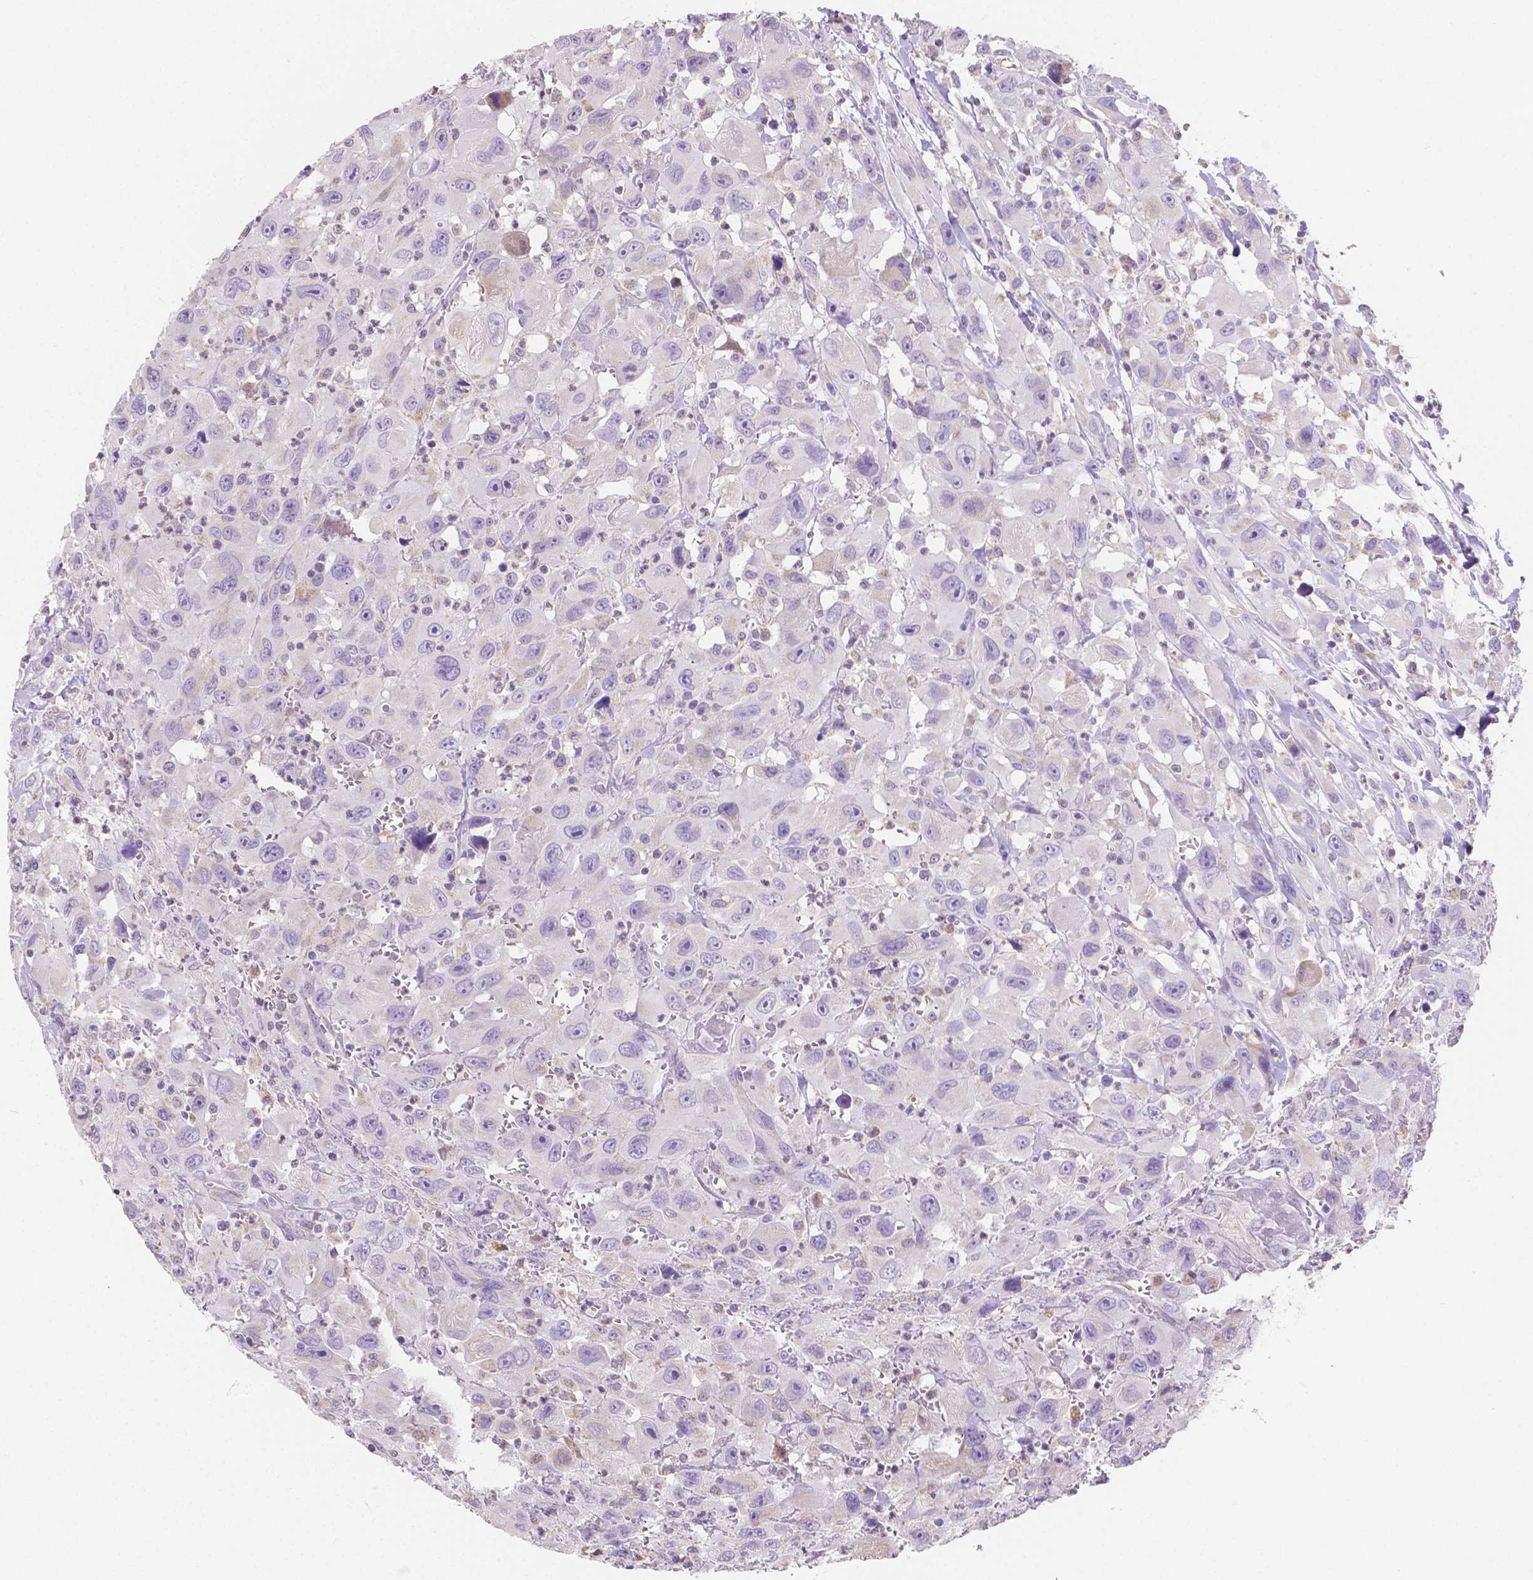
{"staining": {"intensity": "negative", "quantity": "none", "location": "none"}, "tissue": "head and neck cancer", "cell_type": "Tumor cells", "image_type": "cancer", "snomed": [{"axis": "morphology", "description": "Squamous cell carcinoma, NOS"}, {"axis": "morphology", "description": "Squamous cell carcinoma, metastatic, NOS"}, {"axis": "topography", "description": "Oral tissue"}, {"axis": "topography", "description": "Head-Neck"}], "caption": "Immunohistochemistry of human head and neck cancer (squamous cell carcinoma) exhibits no positivity in tumor cells.", "gene": "TMEM130", "patient": {"sex": "female", "age": 85}}